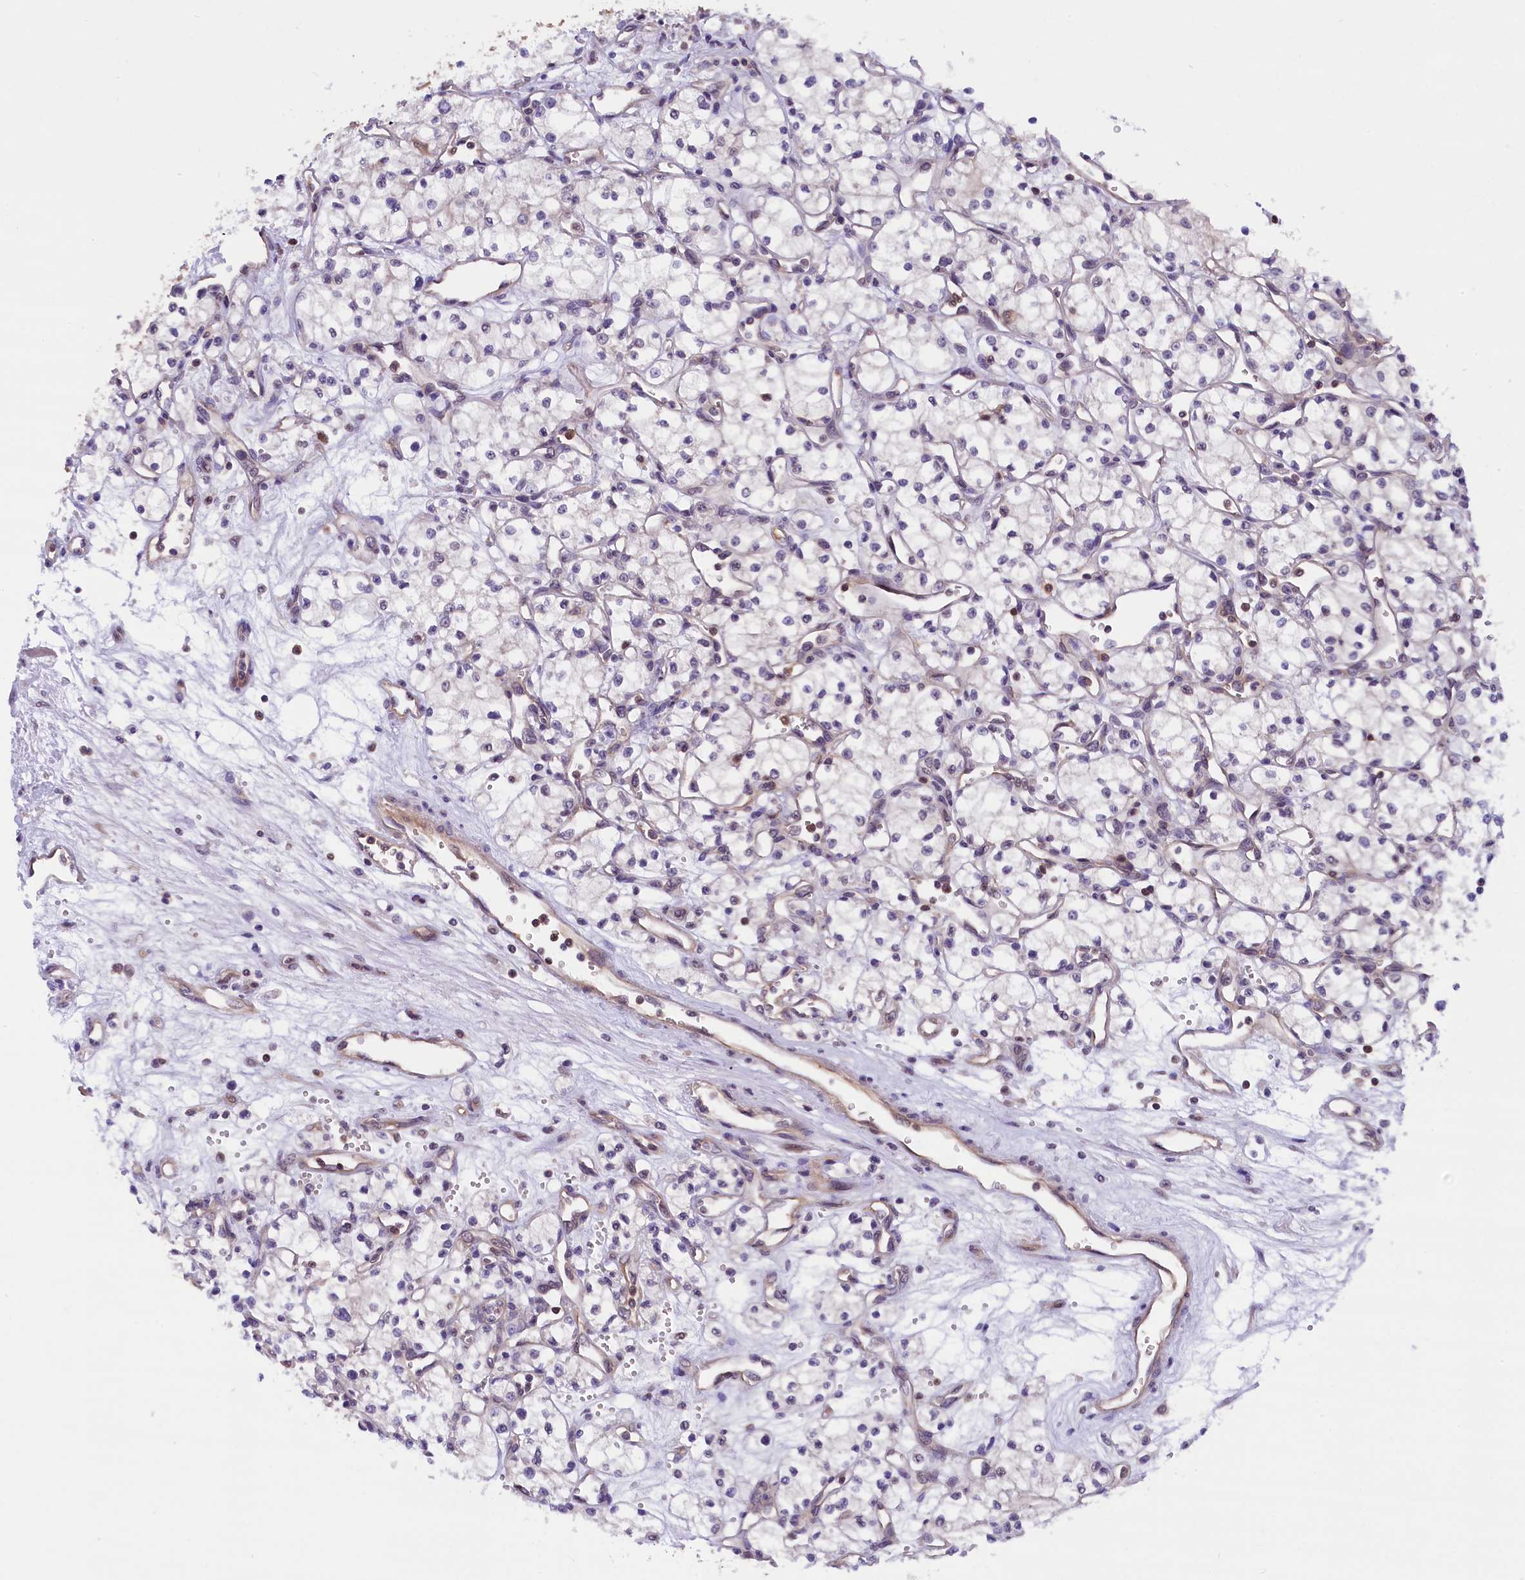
{"staining": {"intensity": "negative", "quantity": "none", "location": "none"}, "tissue": "renal cancer", "cell_type": "Tumor cells", "image_type": "cancer", "snomed": [{"axis": "morphology", "description": "Adenocarcinoma, NOS"}, {"axis": "topography", "description": "Kidney"}], "caption": "High power microscopy photomicrograph of an immunohistochemistry (IHC) image of adenocarcinoma (renal), revealing no significant positivity in tumor cells.", "gene": "TBCB", "patient": {"sex": "male", "age": 59}}